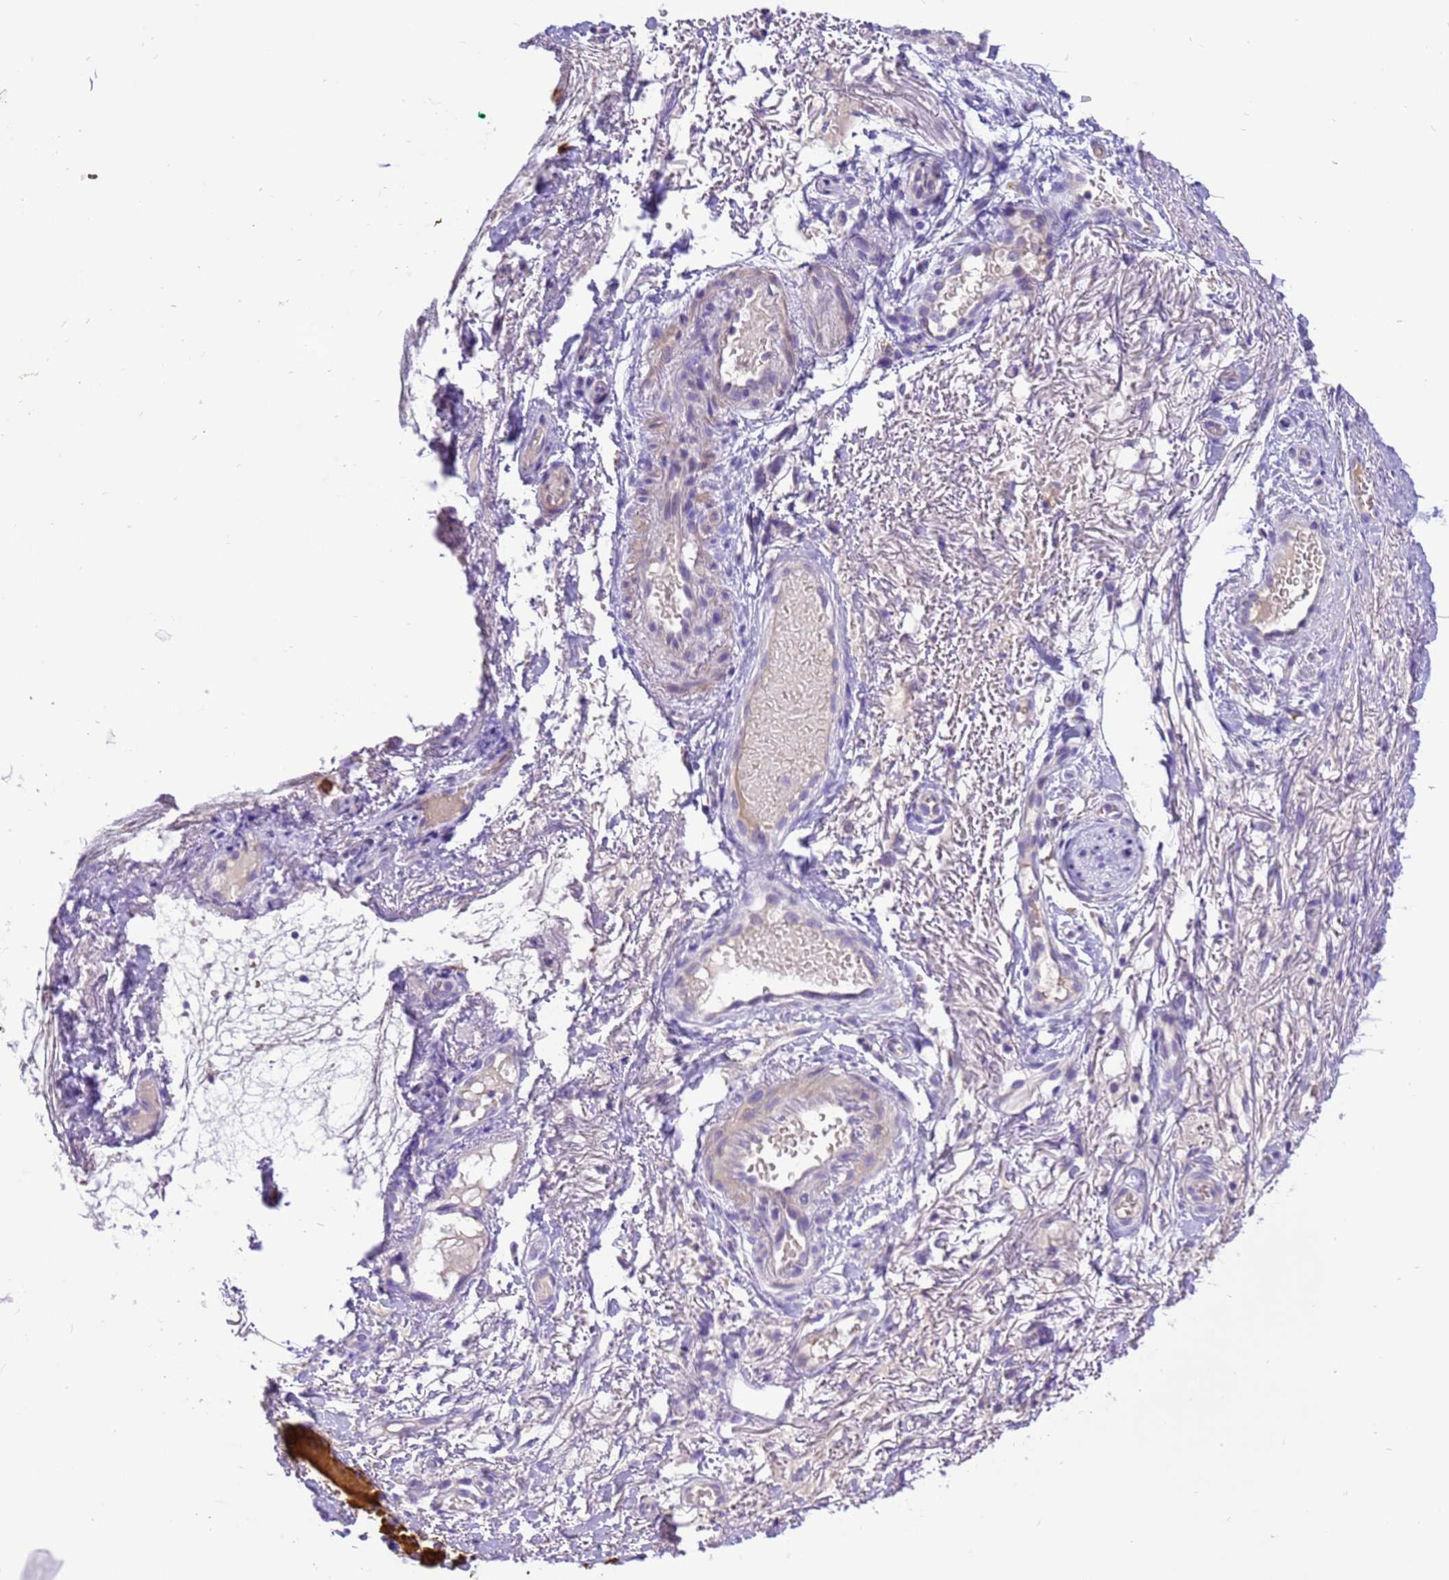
{"staining": {"intensity": "negative", "quantity": "none", "location": "none"}, "tissue": "soft tissue", "cell_type": "Fibroblasts", "image_type": "normal", "snomed": [{"axis": "morphology", "description": "Normal tissue, NOS"}, {"axis": "morphology", "description": "Basal cell carcinoma"}, {"axis": "topography", "description": "Cartilage tissue"}, {"axis": "topography", "description": "Nasopharynx"}, {"axis": "topography", "description": "Oral tissue"}], "caption": "Immunohistochemistry (IHC) micrograph of benign soft tissue: human soft tissue stained with DAB displays no significant protein positivity in fibroblasts.", "gene": "PIEZO2", "patient": {"sex": "female", "age": 77}}